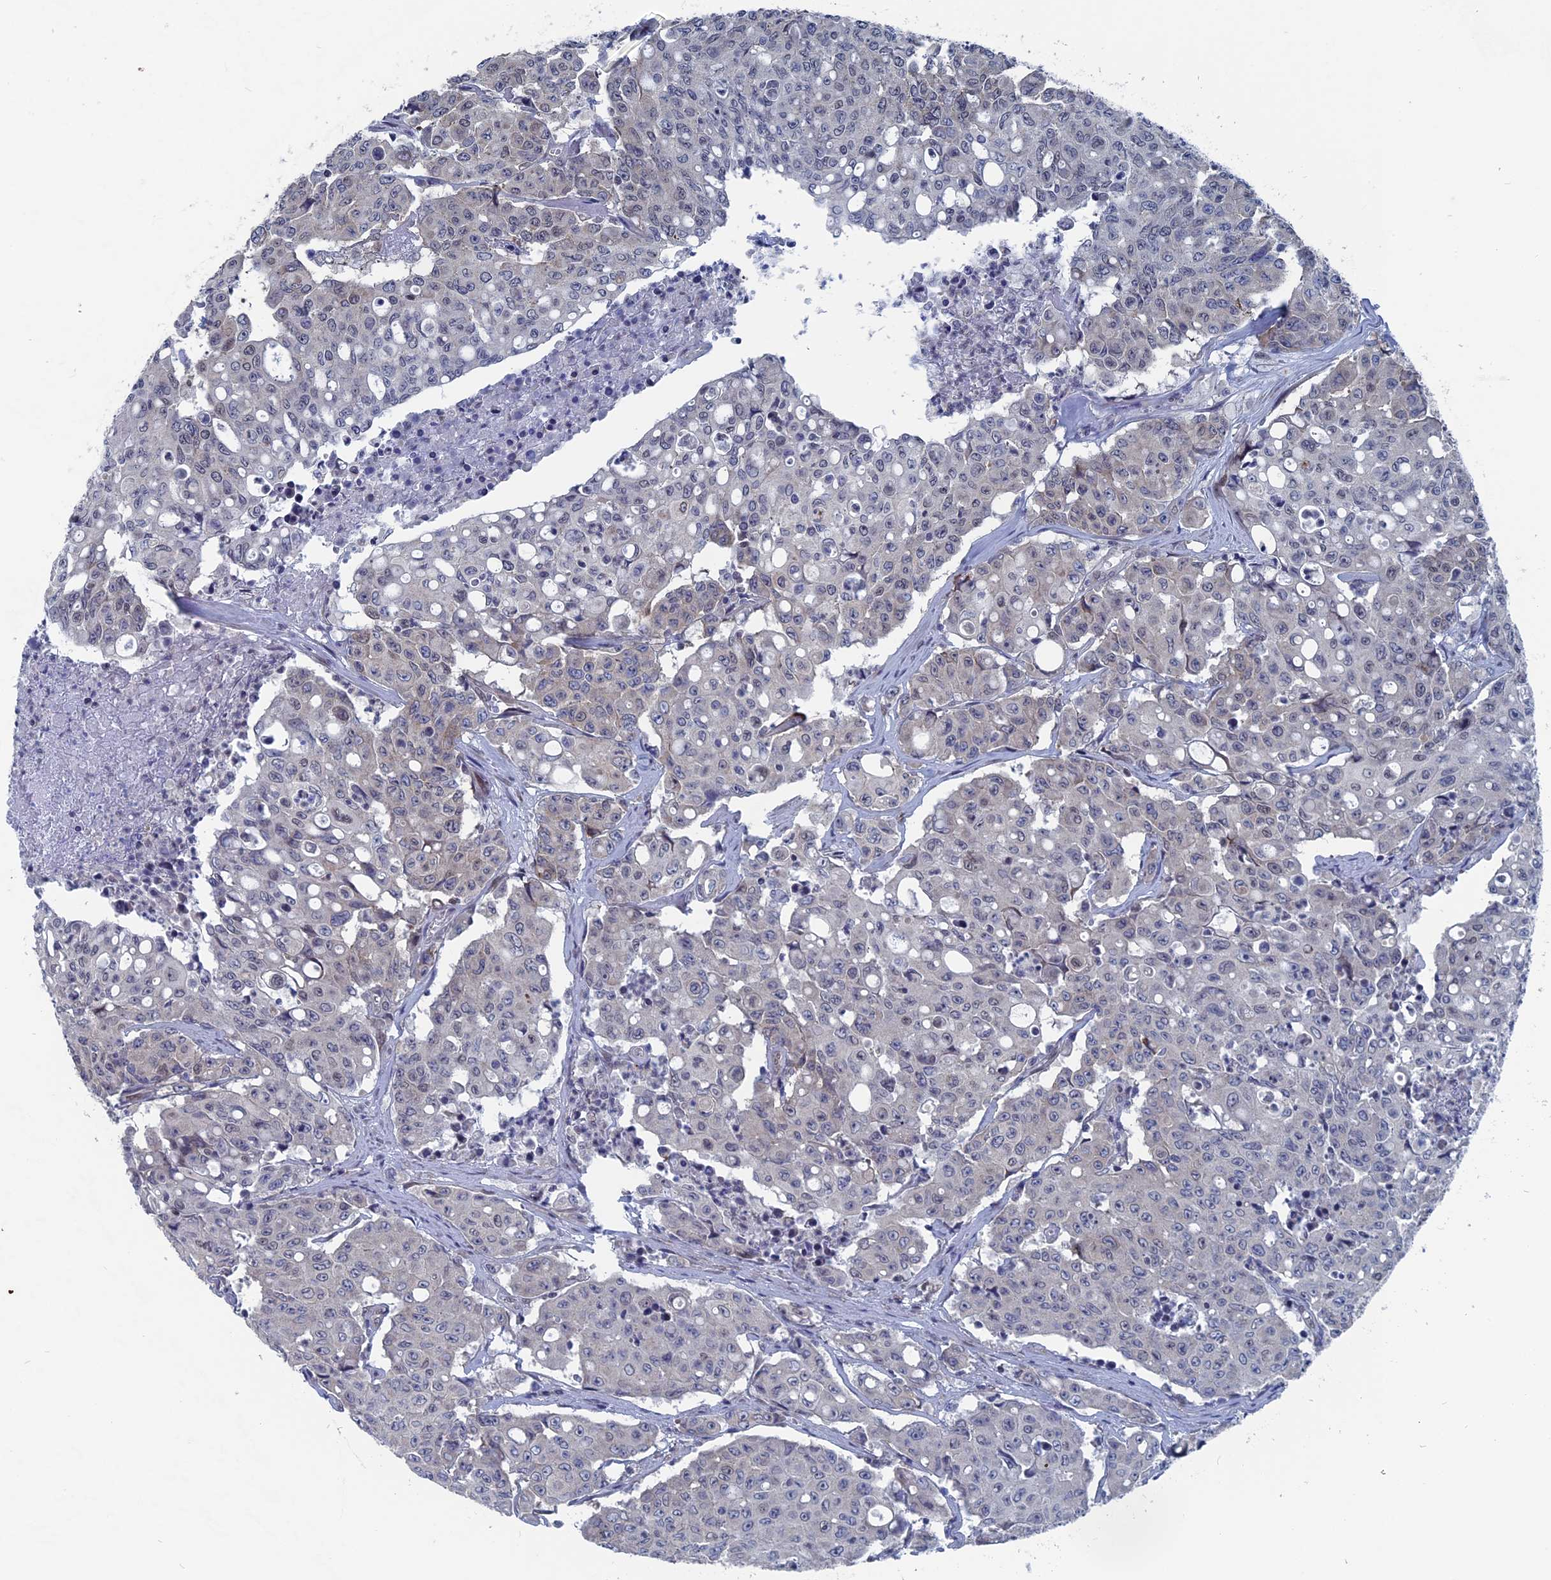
{"staining": {"intensity": "negative", "quantity": "none", "location": "none"}, "tissue": "colorectal cancer", "cell_type": "Tumor cells", "image_type": "cancer", "snomed": [{"axis": "morphology", "description": "Adenocarcinoma, NOS"}, {"axis": "topography", "description": "Colon"}], "caption": "DAB immunohistochemical staining of human colorectal adenocarcinoma demonstrates no significant expression in tumor cells.", "gene": "MTRF1", "patient": {"sex": "male", "age": 51}}